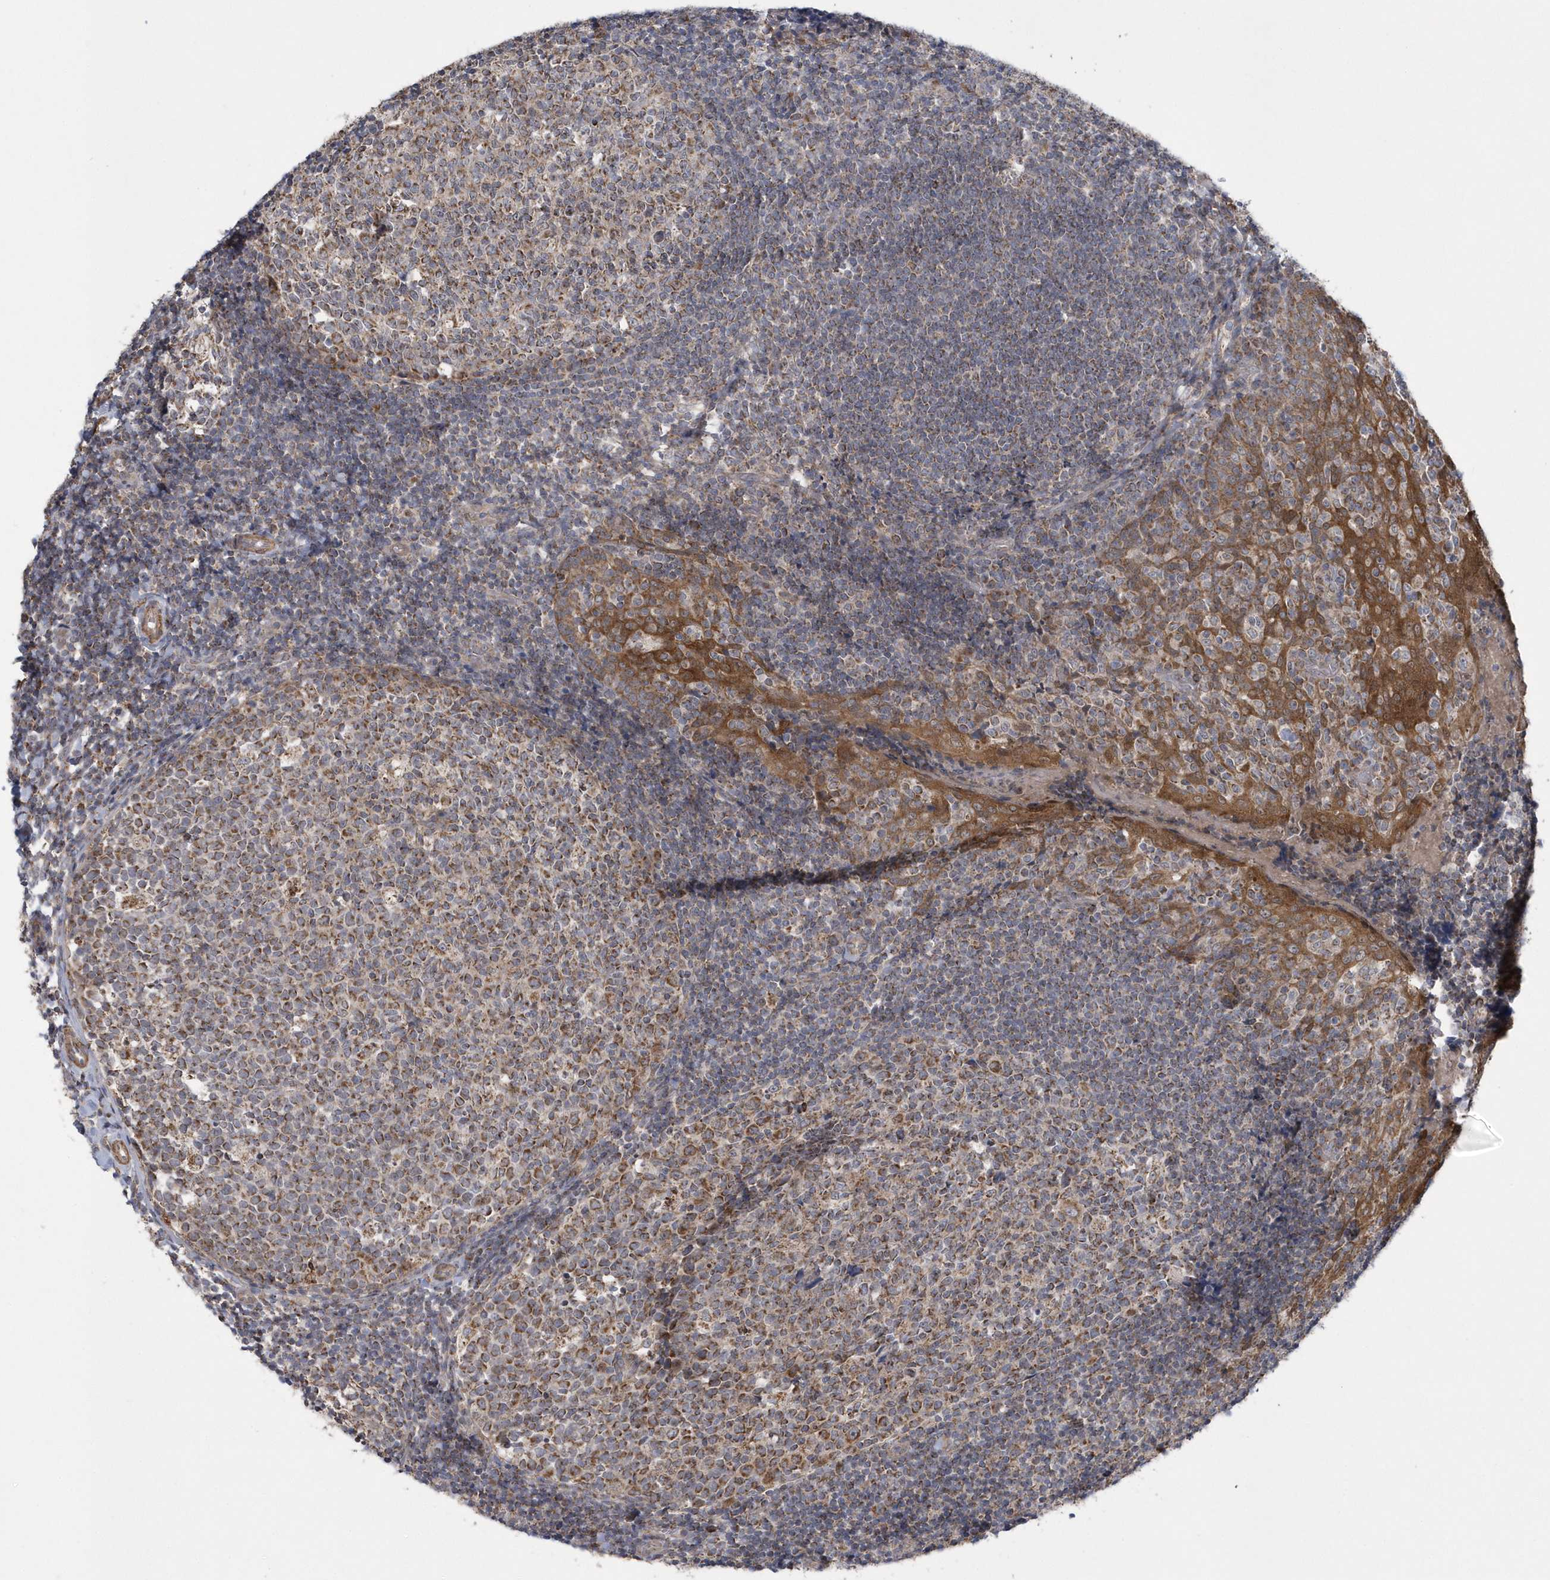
{"staining": {"intensity": "moderate", "quantity": ">75%", "location": "cytoplasmic/membranous"}, "tissue": "tonsil", "cell_type": "Germinal center cells", "image_type": "normal", "snomed": [{"axis": "morphology", "description": "Normal tissue, NOS"}, {"axis": "topography", "description": "Tonsil"}], "caption": "An immunohistochemistry (IHC) image of normal tissue is shown. Protein staining in brown highlights moderate cytoplasmic/membranous positivity in tonsil within germinal center cells.", "gene": "SLX9", "patient": {"sex": "female", "age": 19}}